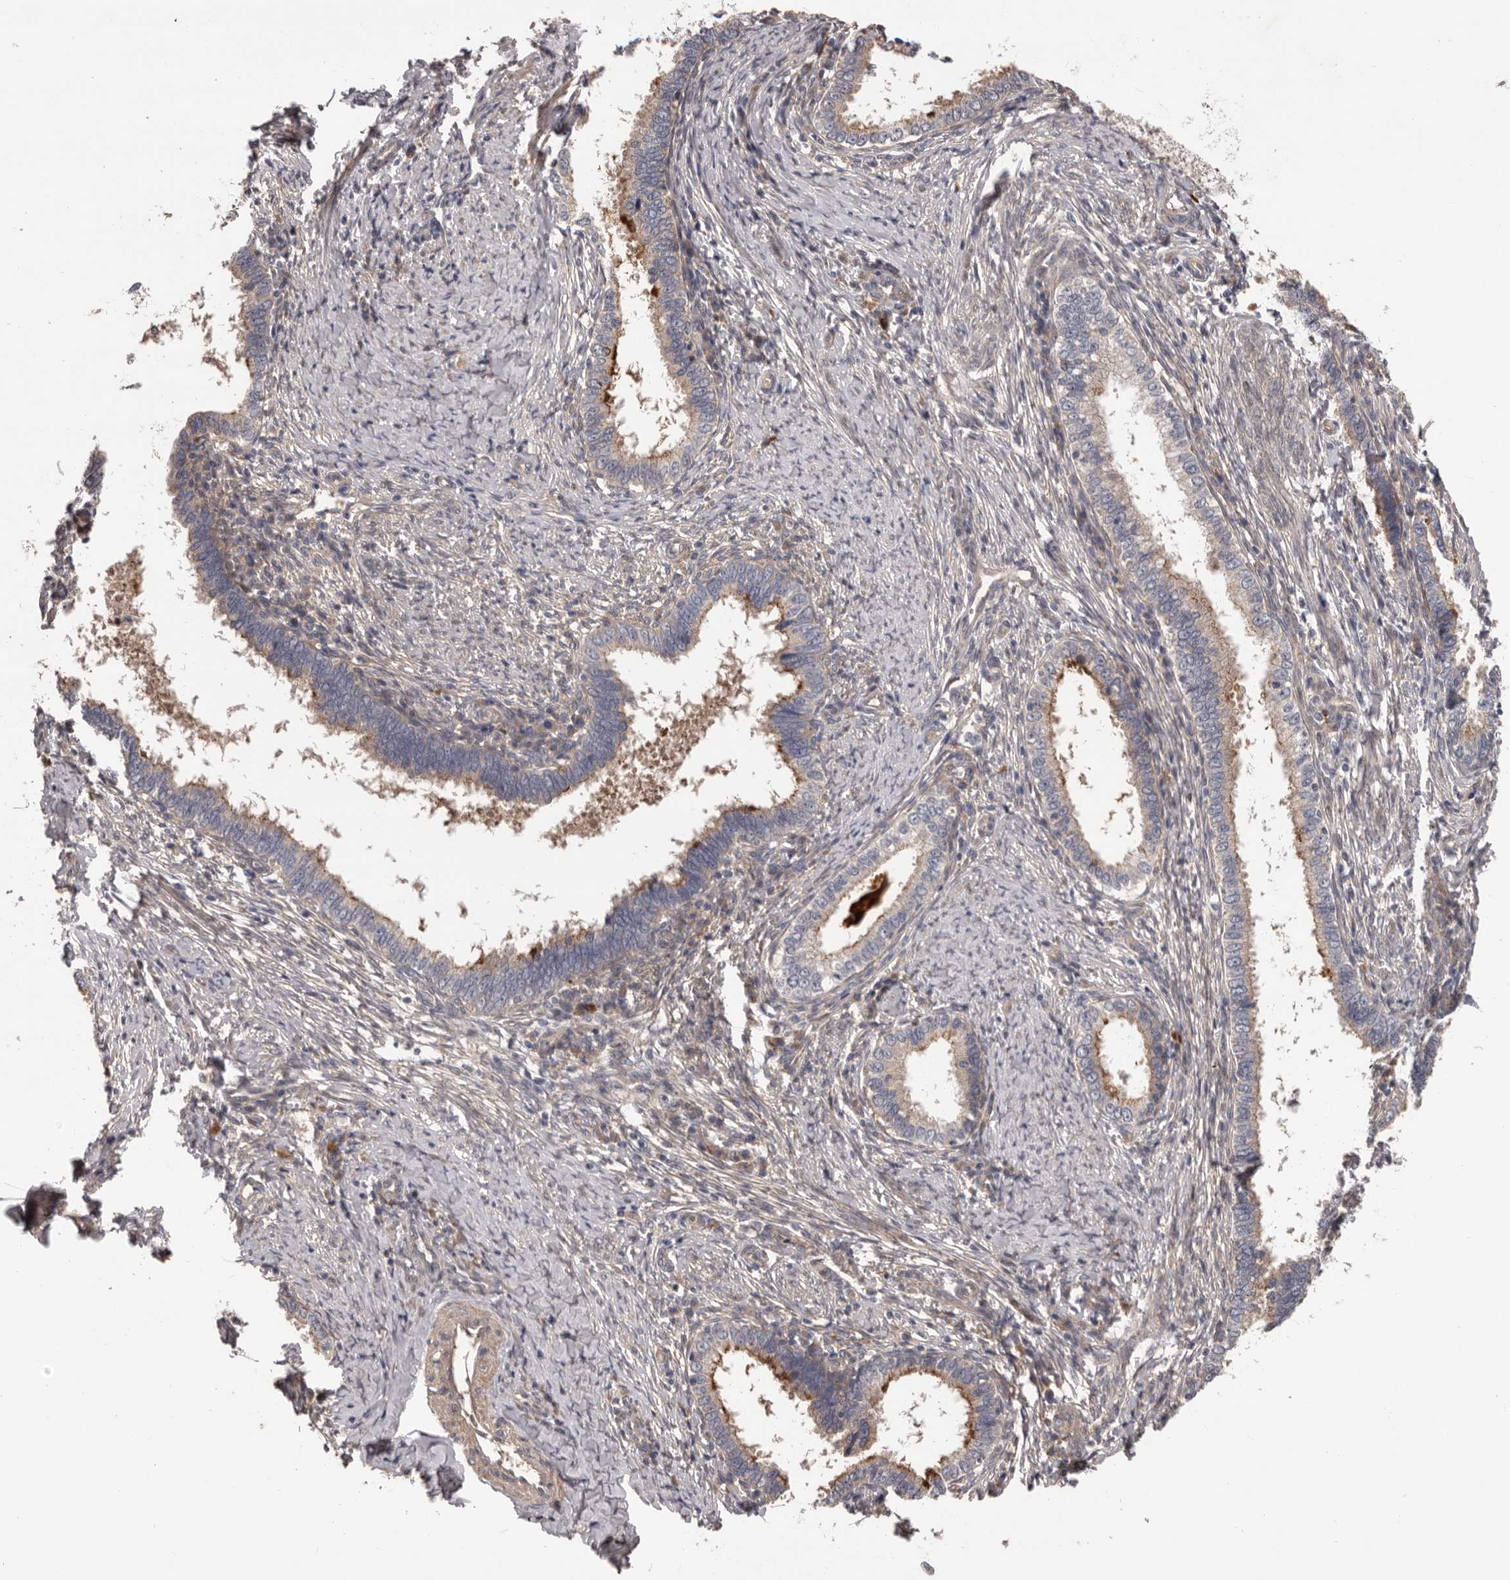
{"staining": {"intensity": "moderate", "quantity": "25%-75%", "location": "cytoplasmic/membranous"}, "tissue": "cervical cancer", "cell_type": "Tumor cells", "image_type": "cancer", "snomed": [{"axis": "morphology", "description": "Adenocarcinoma, NOS"}, {"axis": "topography", "description": "Cervix"}], "caption": "Human cervical cancer stained with a protein marker exhibits moderate staining in tumor cells.", "gene": "PRKD1", "patient": {"sex": "female", "age": 36}}